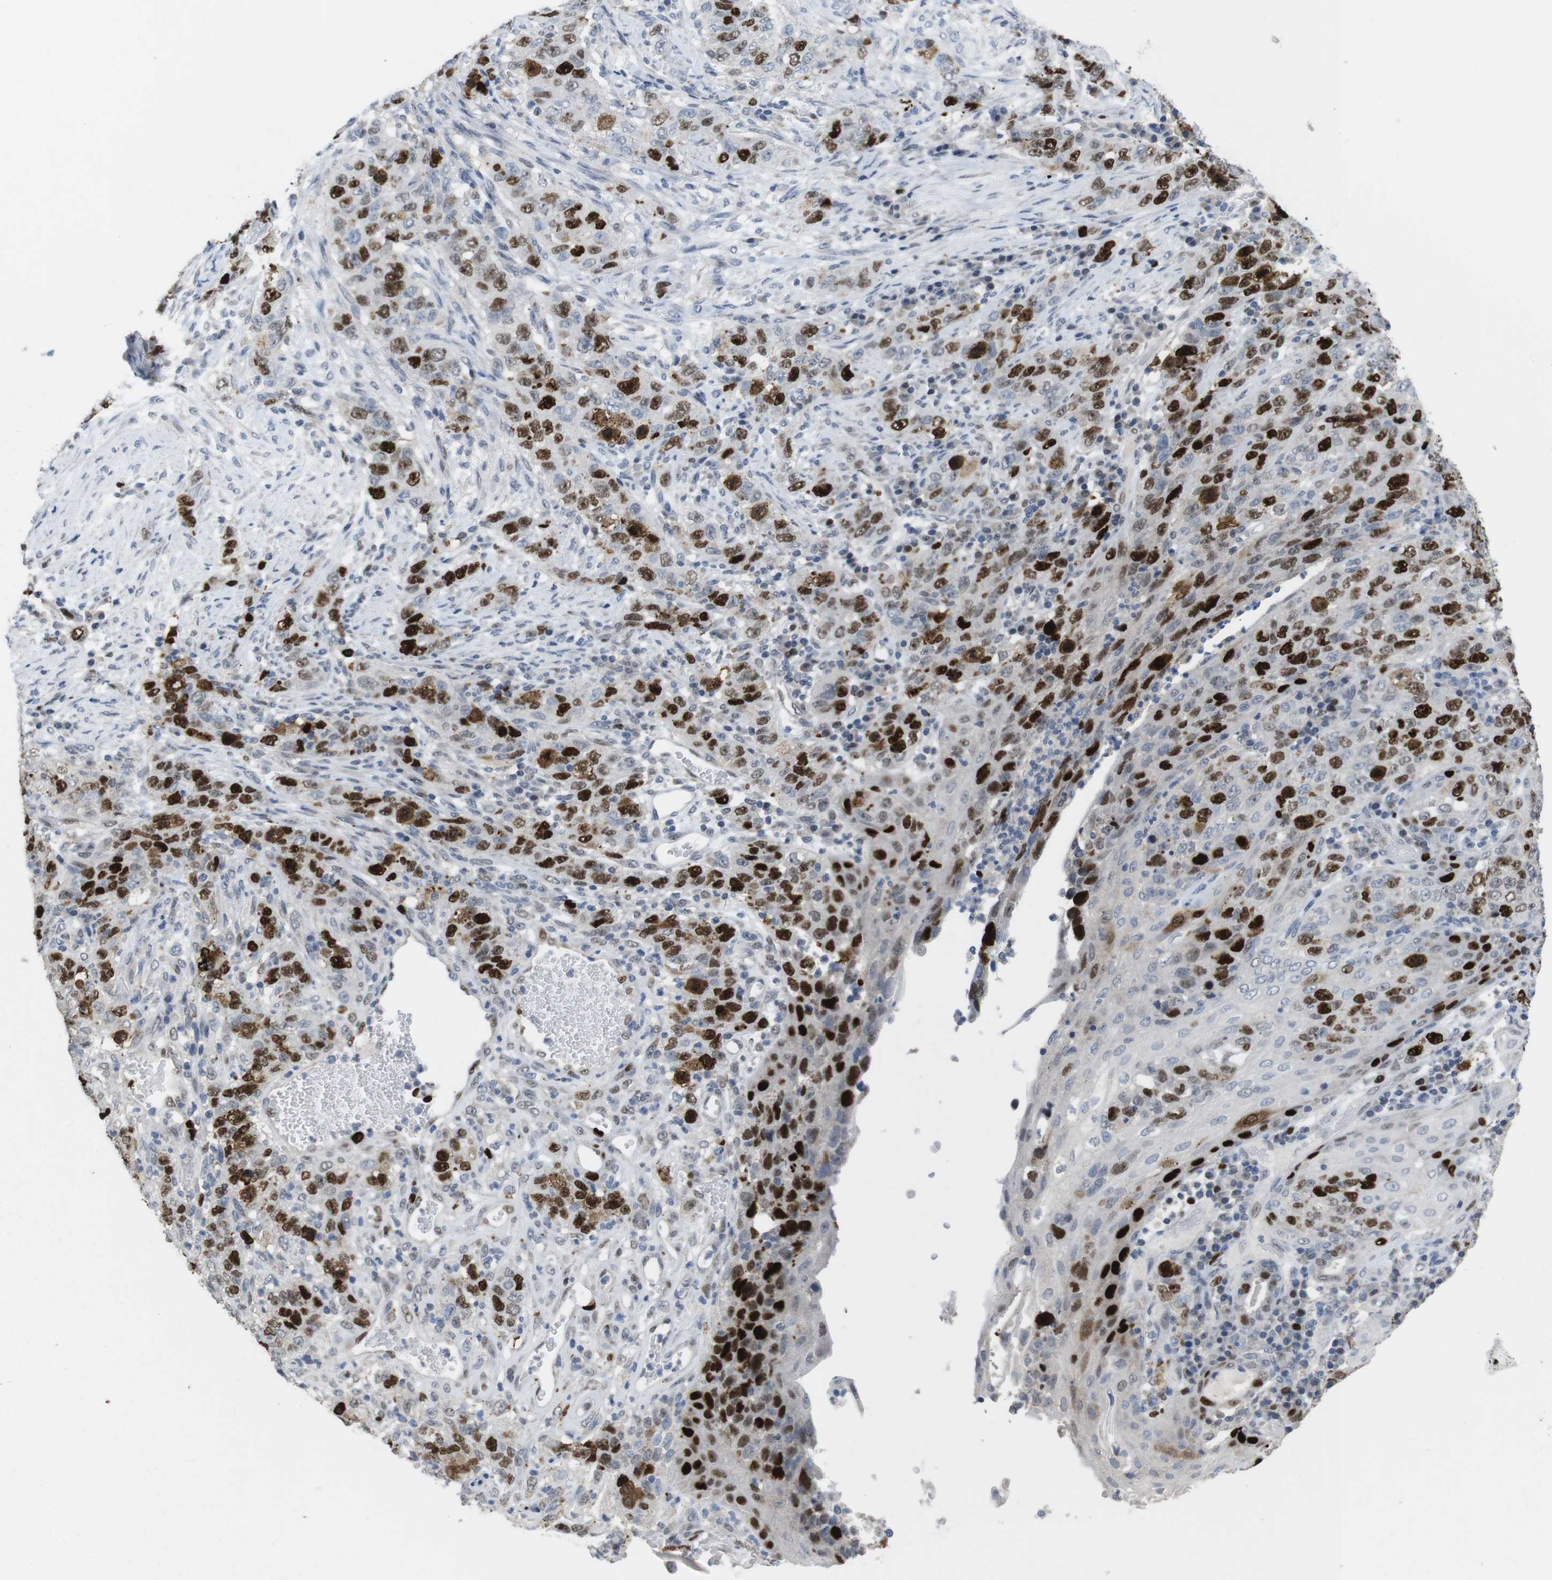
{"staining": {"intensity": "strong", "quantity": "25%-75%", "location": "nuclear"}, "tissue": "stomach cancer", "cell_type": "Tumor cells", "image_type": "cancer", "snomed": [{"axis": "morphology", "description": "Adenocarcinoma, NOS"}, {"axis": "topography", "description": "Stomach"}], "caption": "This image demonstrates immunohistochemistry staining of human stomach cancer (adenocarcinoma), with high strong nuclear positivity in about 25%-75% of tumor cells.", "gene": "KPNA2", "patient": {"sex": "male", "age": 48}}